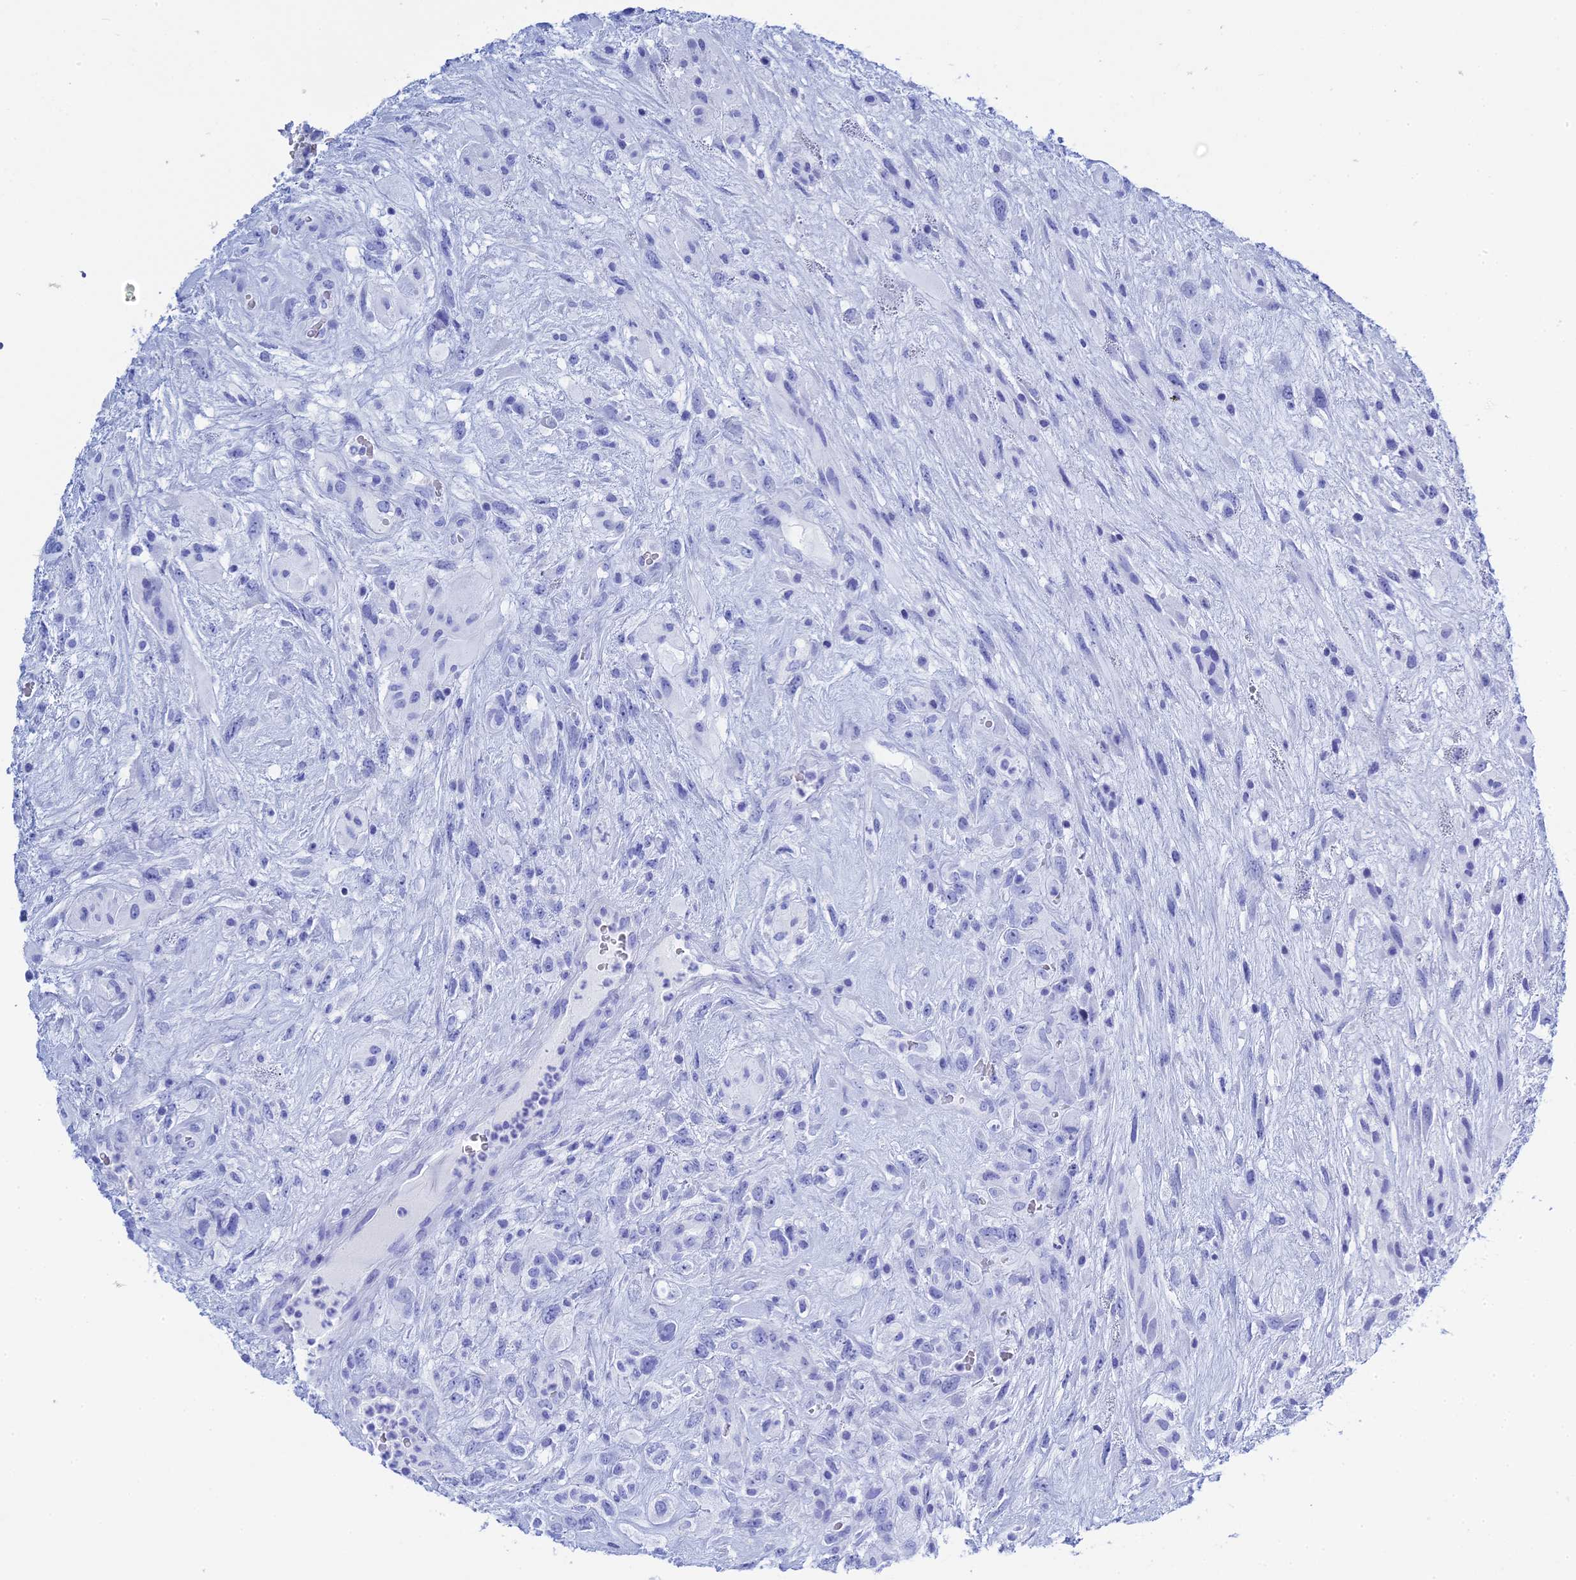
{"staining": {"intensity": "negative", "quantity": "none", "location": "none"}, "tissue": "glioma", "cell_type": "Tumor cells", "image_type": "cancer", "snomed": [{"axis": "morphology", "description": "Glioma, malignant, High grade"}, {"axis": "topography", "description": "Brain"}], "caption": "There is no significant staining in tumor cells of high-grade glioma (malignant).", "gene": "TEX101", "patient": {"sex": "male", "age": 61}}